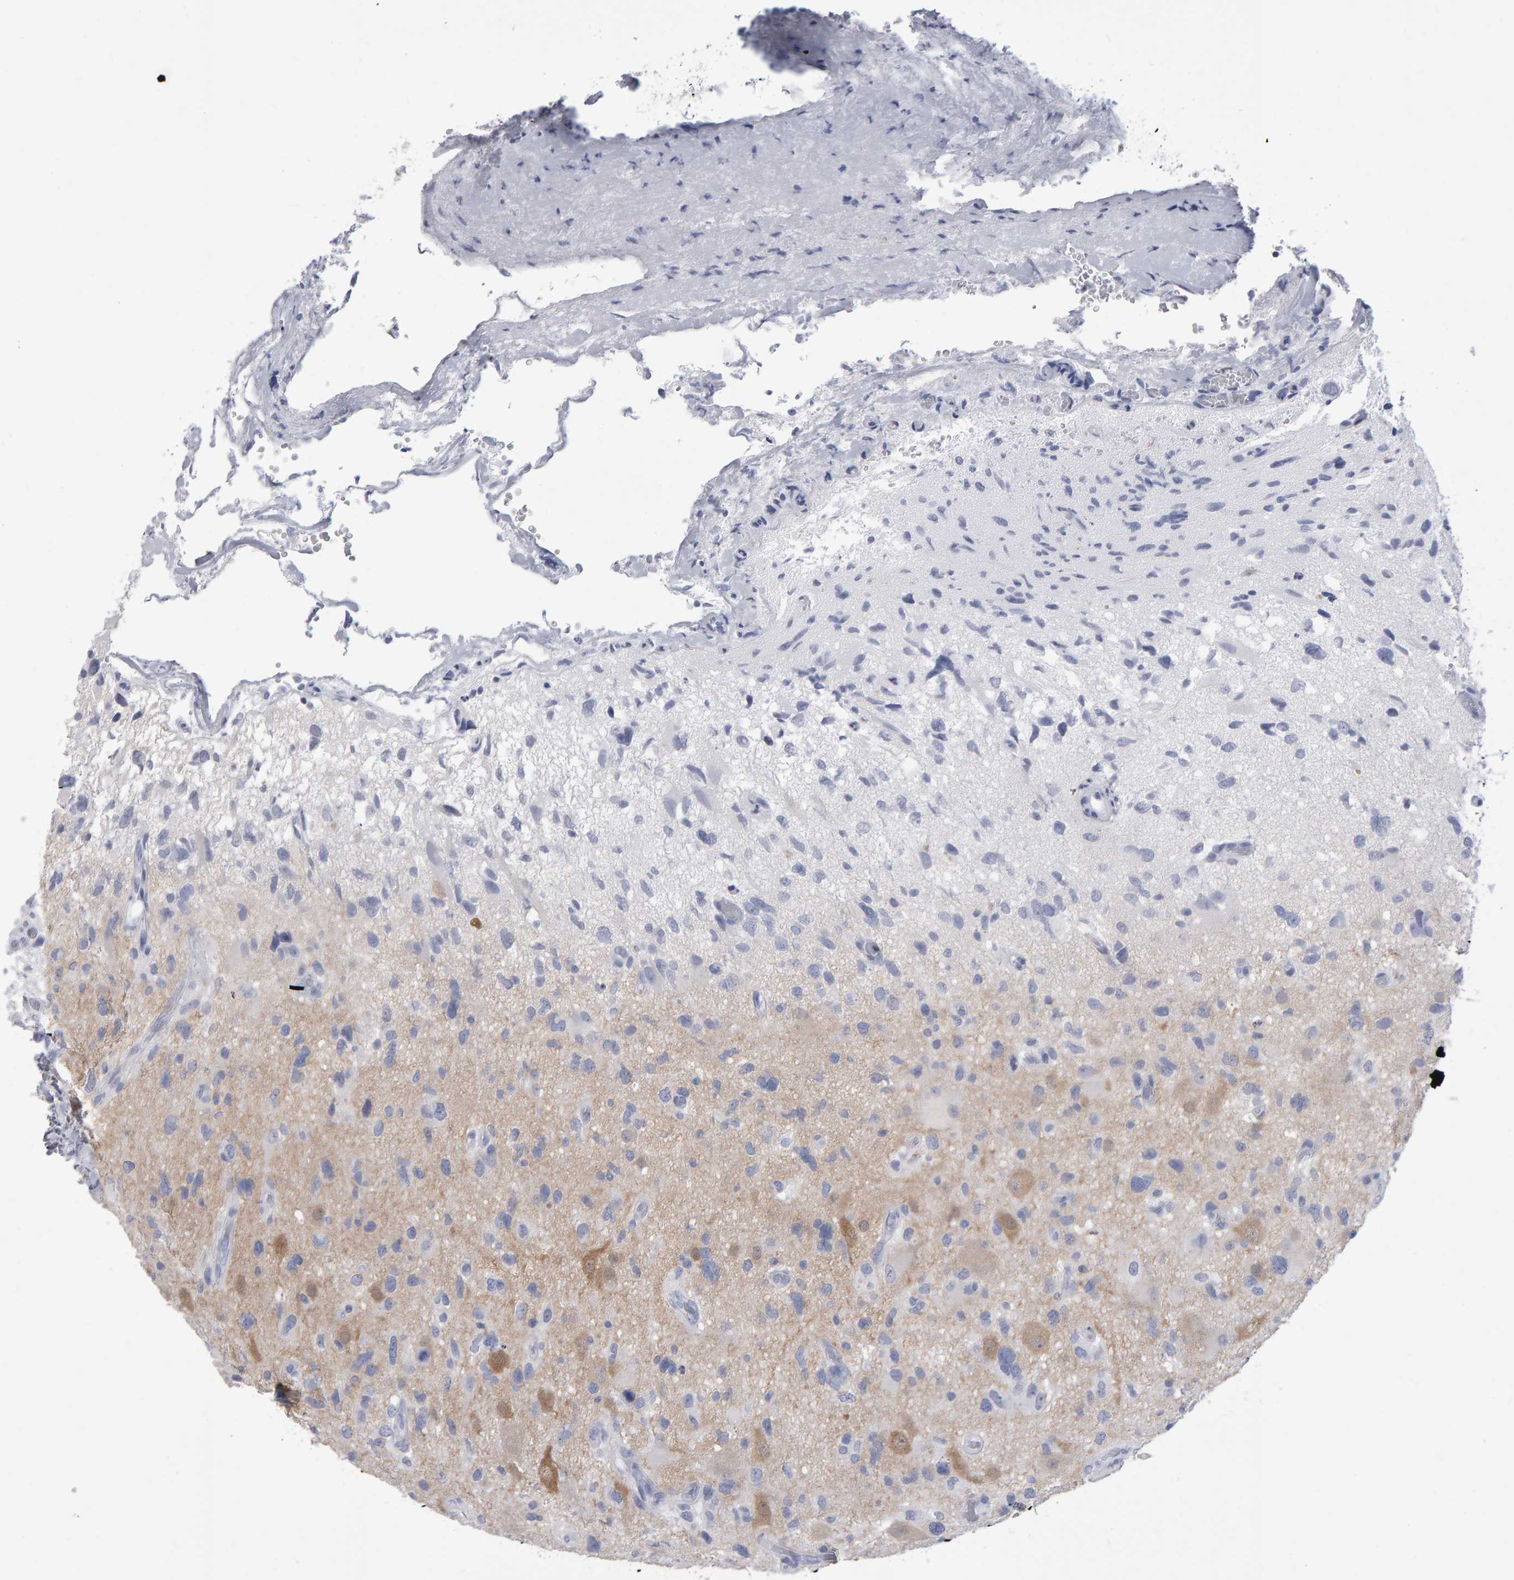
{"staining": {"intensity": "negative", "quantity": "none", "location": "none"}, "tissue": "glioma", "cell_type": "Tumor cells", "image_type": "cancer", "snomed": [{"axis": "morphology", "description": "Glioma, malignant, High grade"}, {"axis": "topography", "description": "Brain"}], "caption": "This micrograph is of malignant glioma (high-grade) stained with immunohistochemistry to label a protein in brown with the nuclei are counter-stained blue. There is no expression in tumor cells. Brightfield microscopy of IHC stained with DAB (3,3'-diaminobenzidine) (brown) and hematoxylin (blue), captured at high magnification.", "gene": "NCDN", "patient": {"sex": "male", "age": 33}}